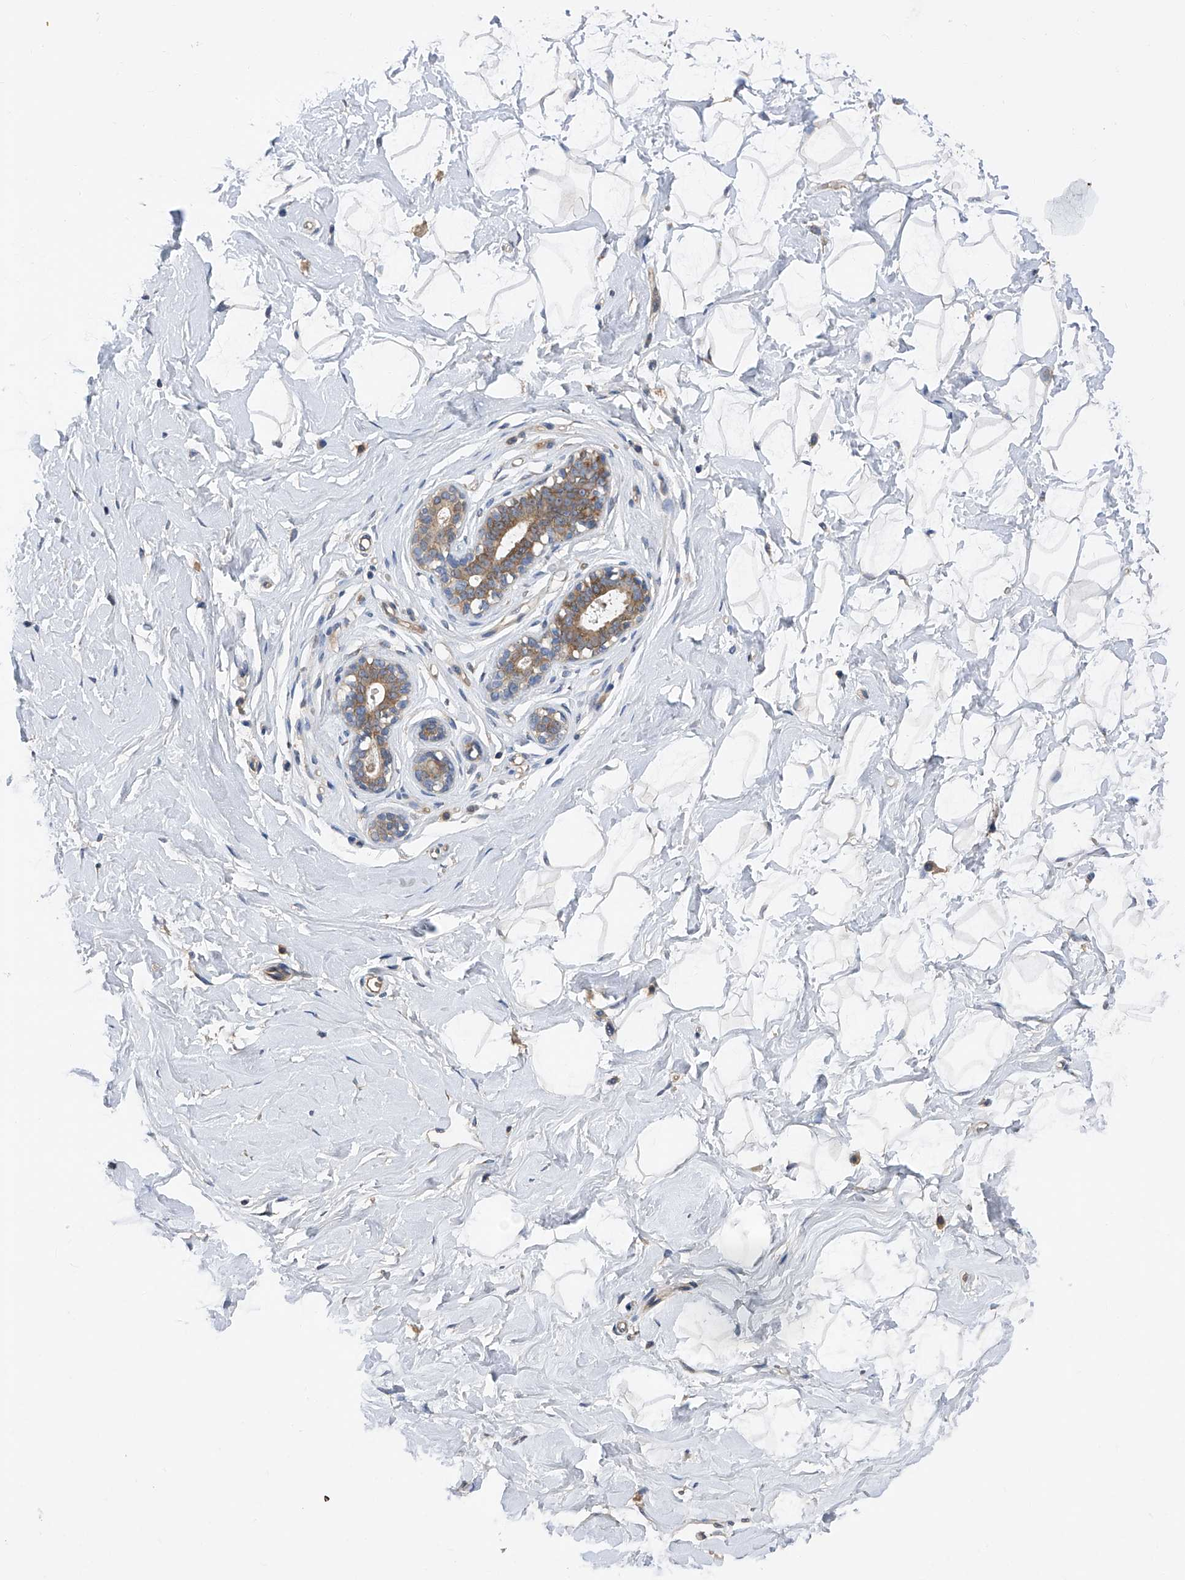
{"staining": {"intensity": "negative", "quantity": "none", "location": "none"}, "tissue": "breast", "cell_type": "Adipocytes", "image_type": "normal", "snomed": [{"axis": "morphology", "description": "Normal tissue, NOS"}, {"axis": "morphology", "description": "Adenoma, NOS"}, {"axis": "topography", "description": "Breast"}], "caption": "A high-resolution image shows immunohistochemistry staining of benign breast, which displays no significant staining in adipocytes.", "gene": "PTK2", "patient": {"sex": "female", "age": 23}}